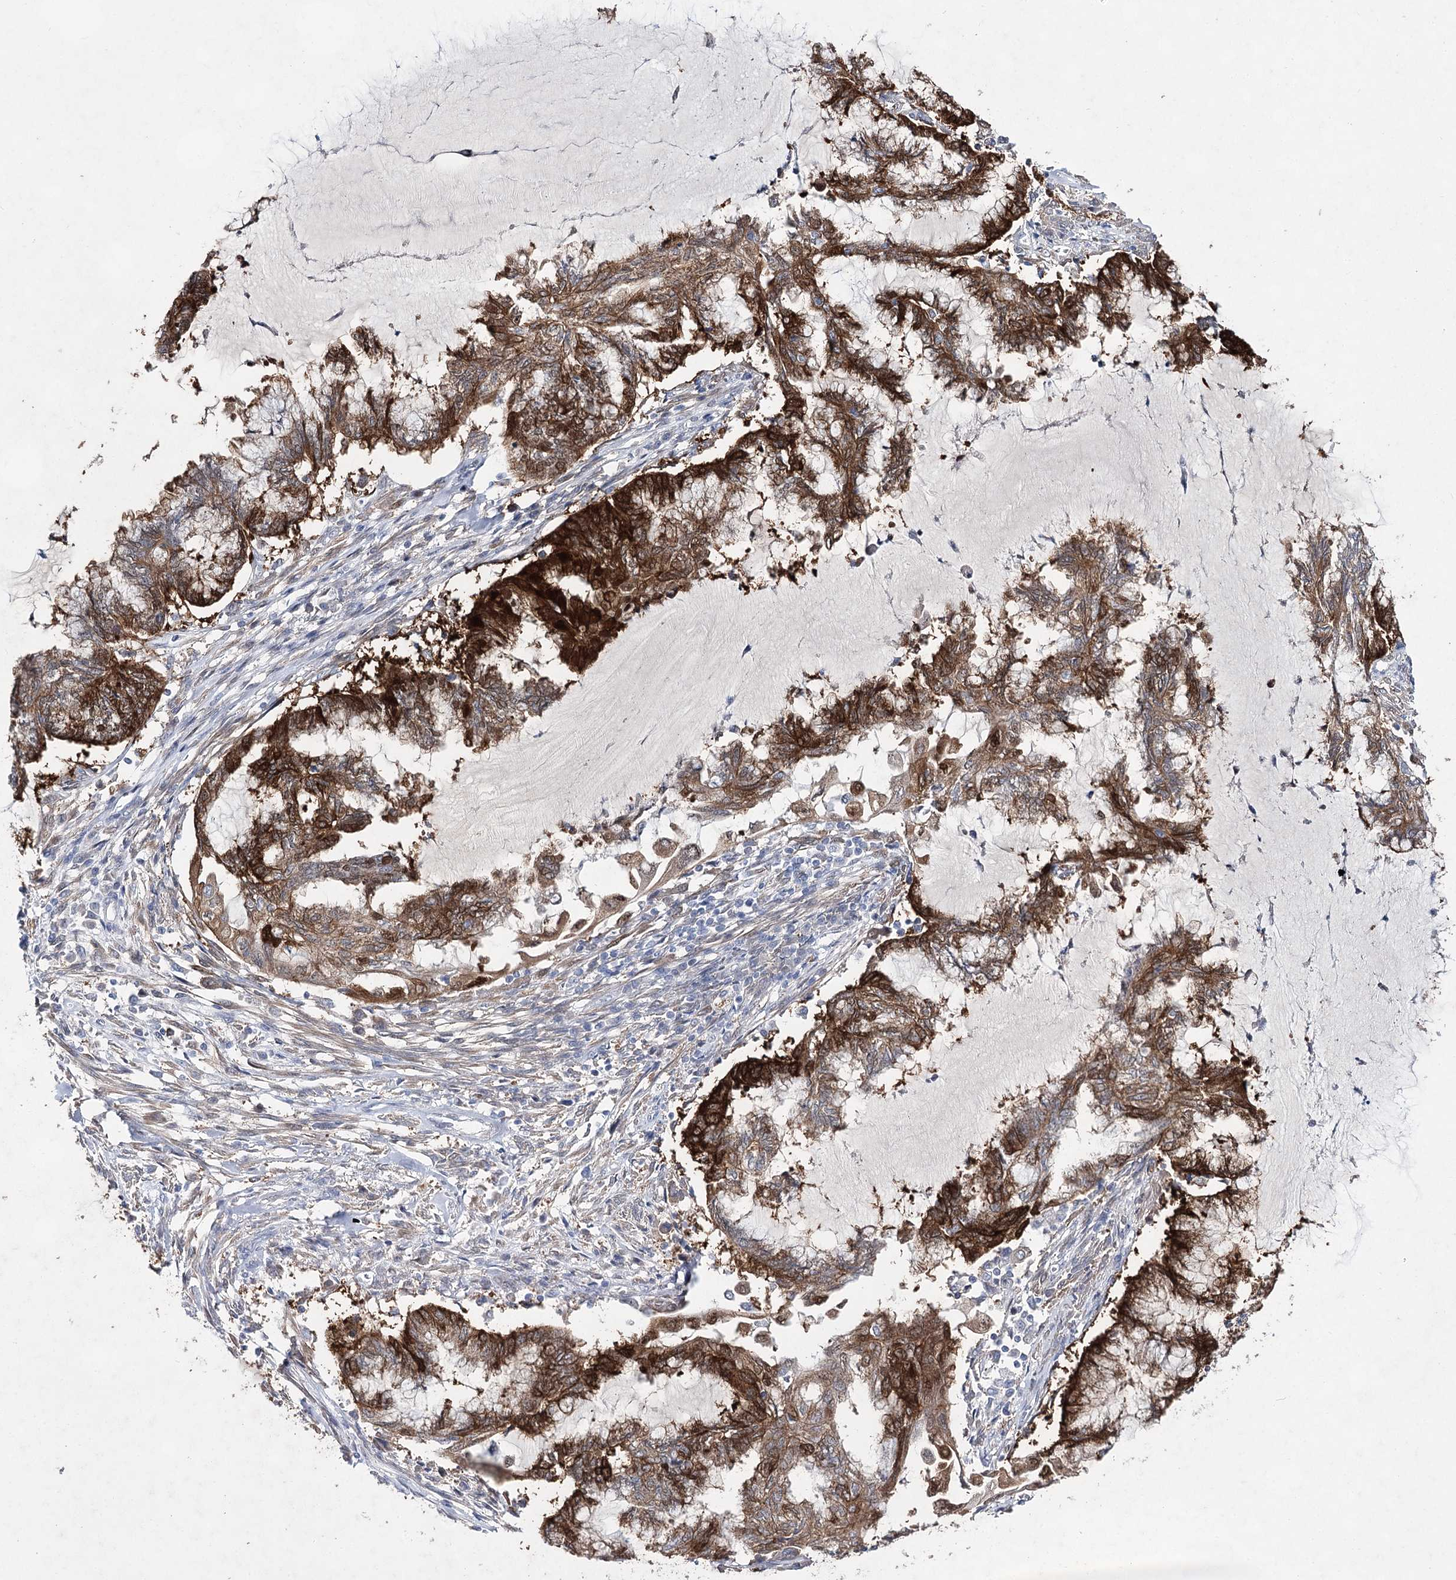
{"staining": {"intensity": "strong", "quantity": ">75%", "location": "cytoplasmic/membranous,nuclear"}, "tissue": "endometrial cancer", "cell_type": "Tumor cells", "image_type": "cancer", "snomed": [{"axis": "morphology", "description": "Adenocarcinoma, NOS"}, {"axis": "topography", "description": "Endometrium"}], "caption": "A brown stain labels strong cytoplasmic/membranous and nuclear positivity of a protein in human endometrial adenocarcinoma tumor cells.", "gene": "UGDH", "patient": {"sex": "female", "age": 86}}